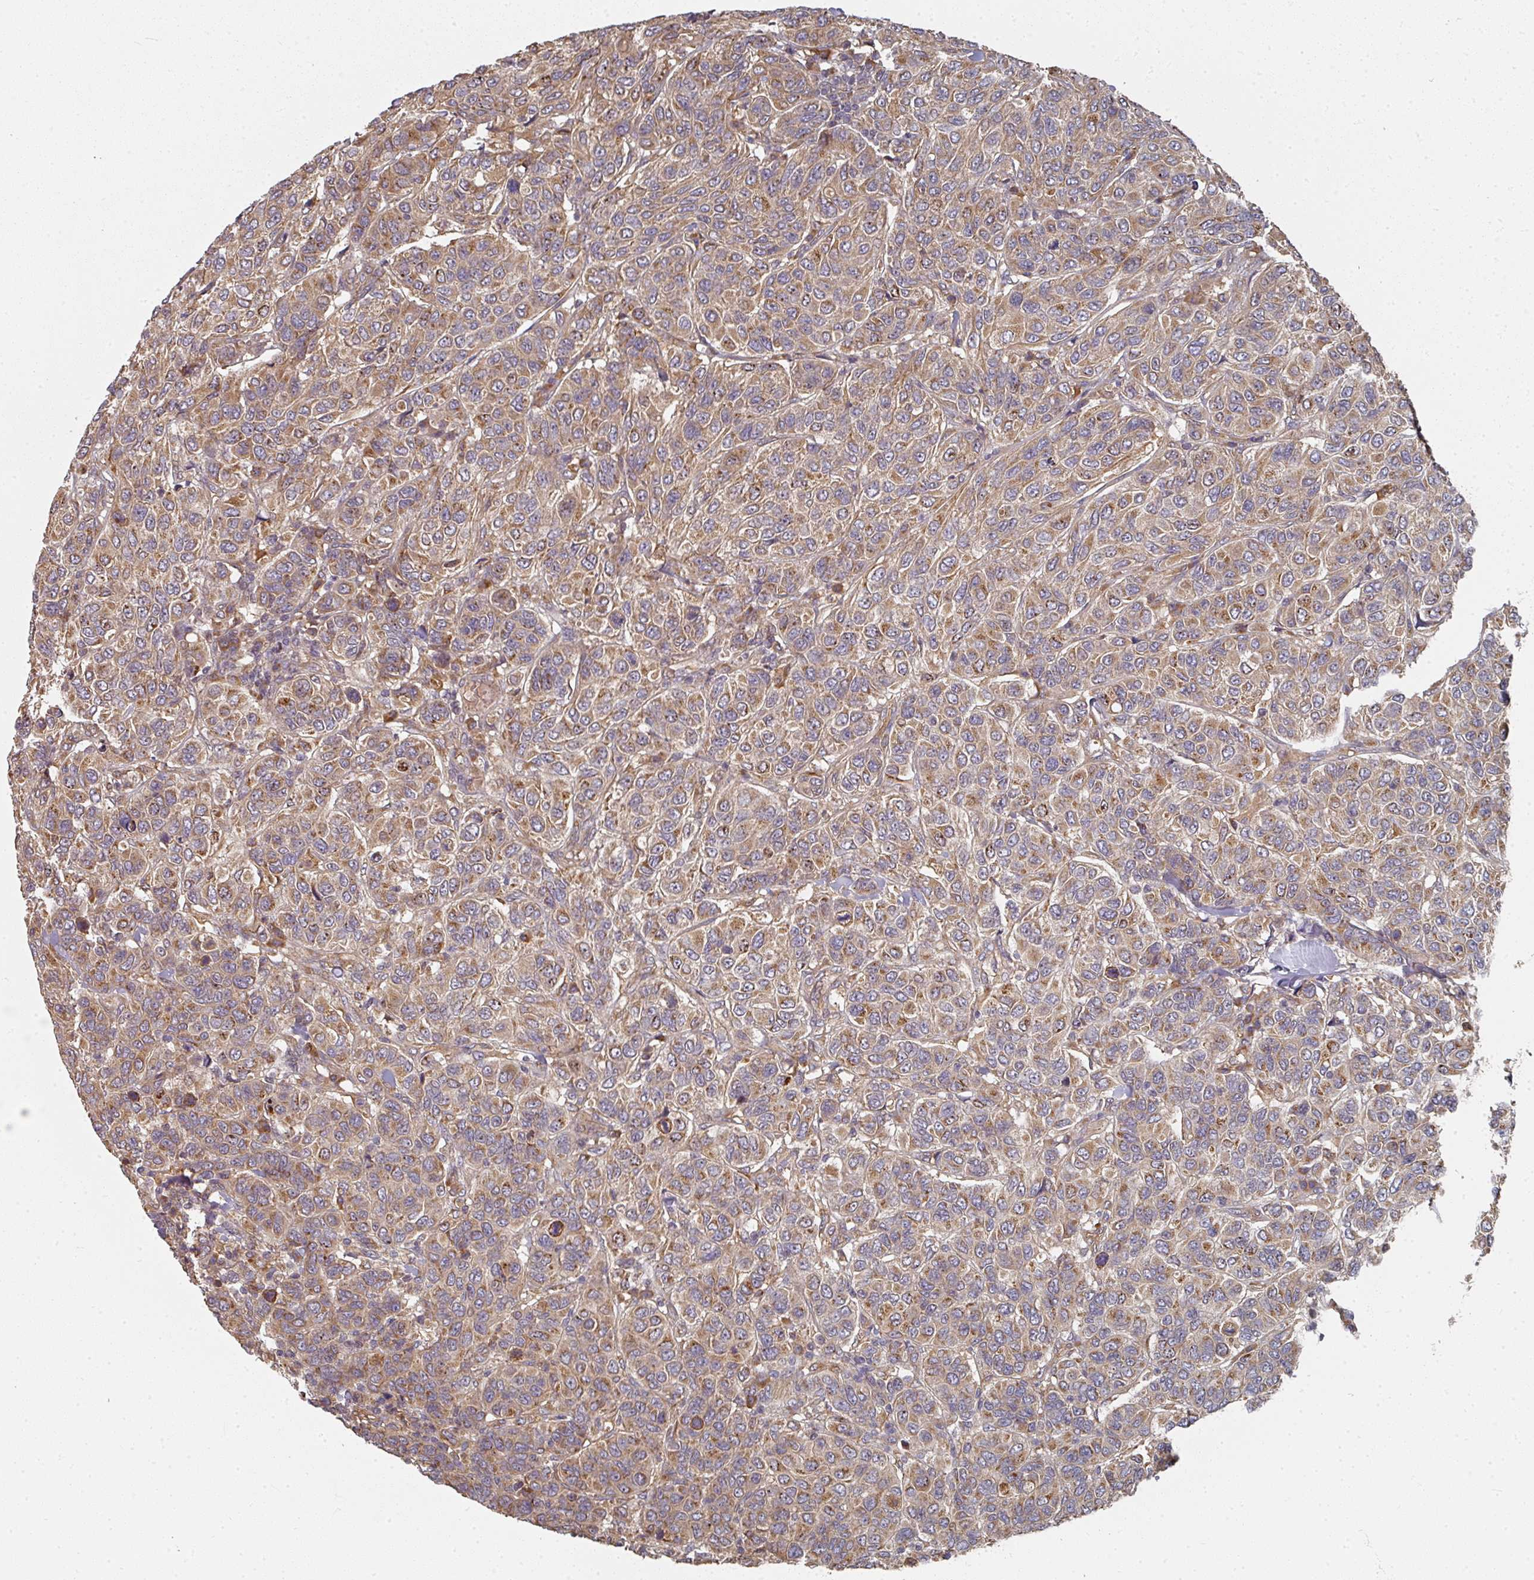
{"staining": {"intensity": "moderate", "quantity": ">75%", "location": "cytoplasmic/membranous"}, "tissue": "breast cancer", "cell_type": "Tumor cells", "image_type": "cancer", "snomed": [{"axis": "morphology", "description": "Duct carcinoma"}, {"axis": "topography", "description": "Breast"}], "caption": "Immunohistochemistry (IHC) micrograph of intraductal carcinoma (breast) stained for a protein (brown), which displays medium levels of moderate cytoplasmic/membranous positivity in approximately >75% of tumor cells.", "gene": "EDEM2", "patient": {"sex": "female", "age": 55}}